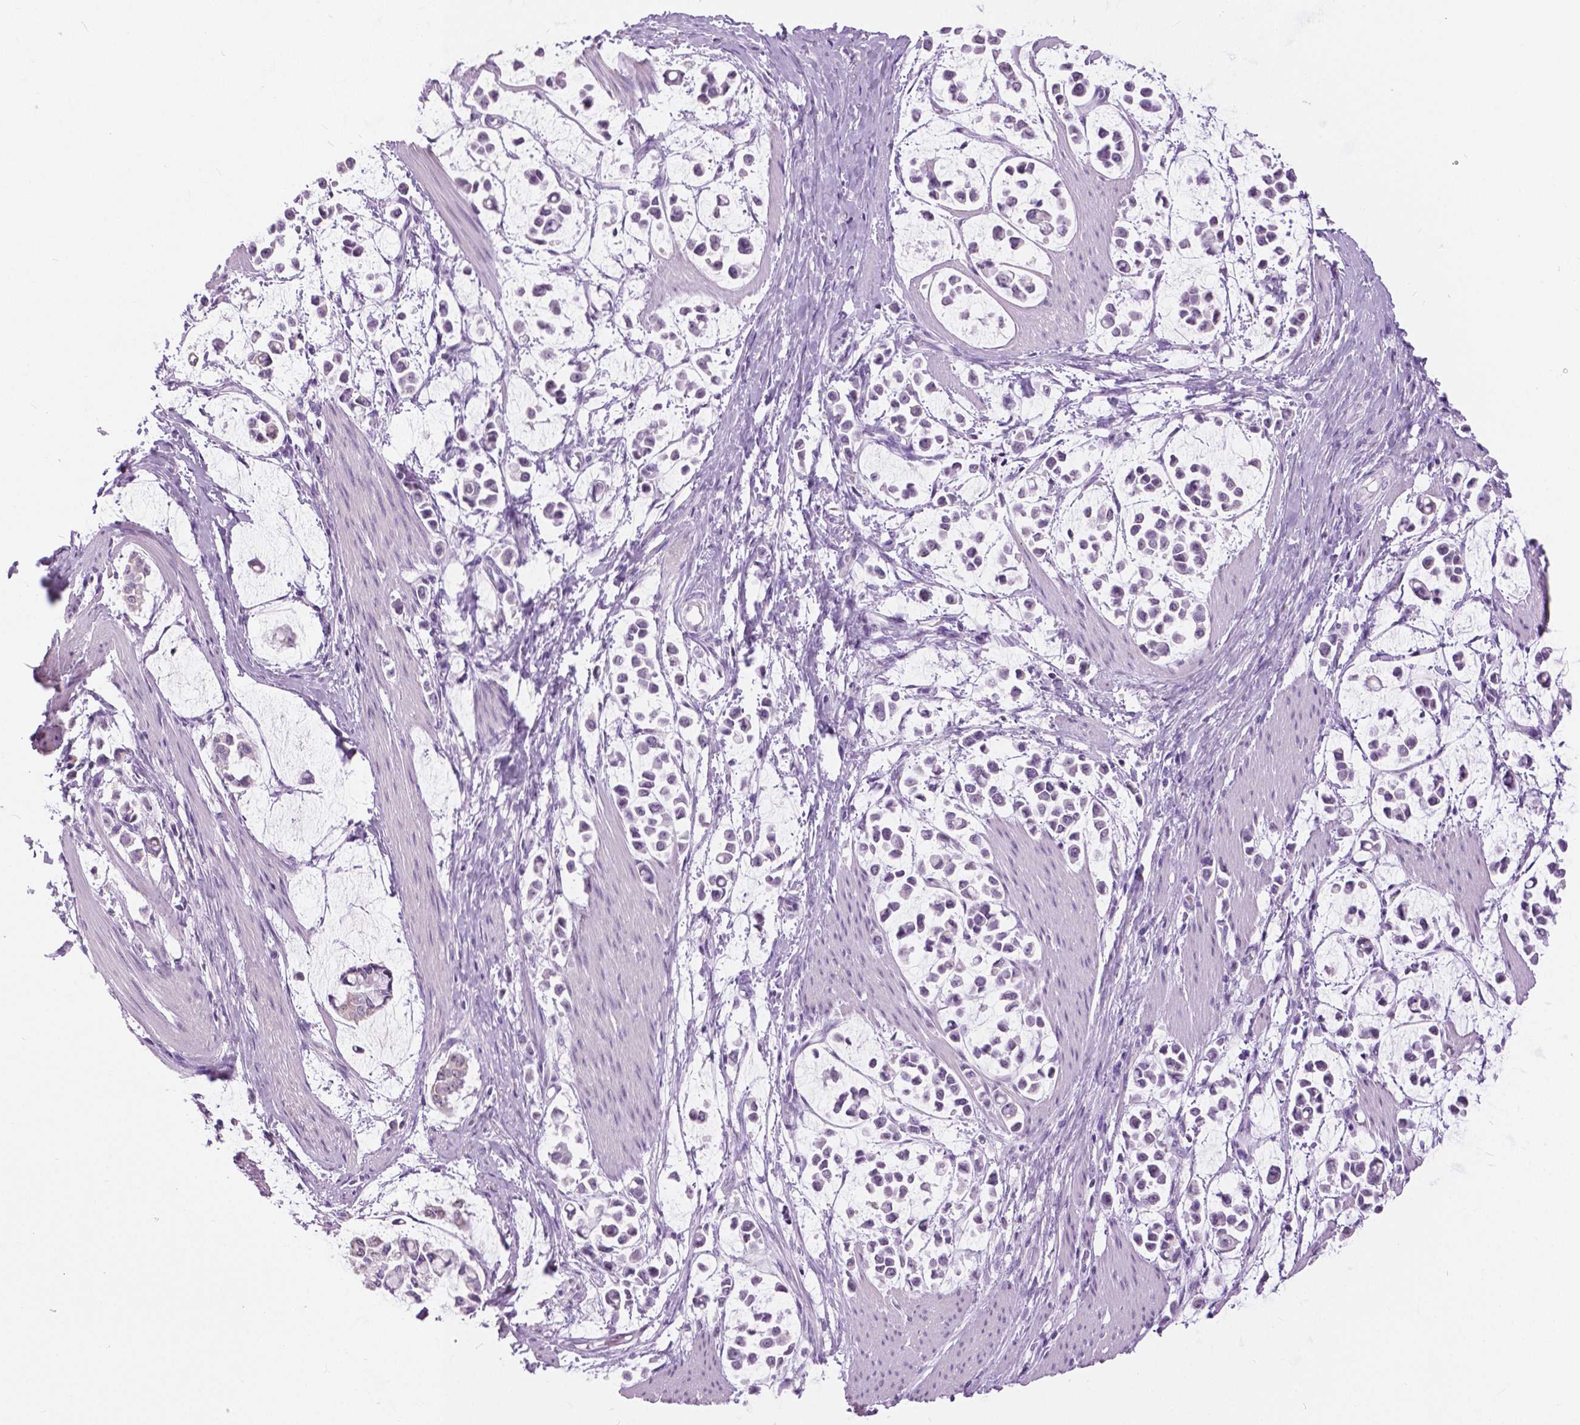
{"staining": {"intensity": "negative", "quantity": "none", "location": "none"}, "tissue": "stomach cancer", "cell_type": "Tumor cells", "image_type": "cancer", "snomed": [{"axis": "morphology", "description": "Adenocarcinoma, NOS"}, {"axis": "topography", "description": "Stomach"}], "caption": "A micrograph of stomach cancer stained for a protein displays no brown staining in tumor cells. (Brightfield microscopy of DAB immunohistochemistry (IHC) at high magnification).", "gene": "MYOM1", "patient": {"sex": "male", "age": 82}}